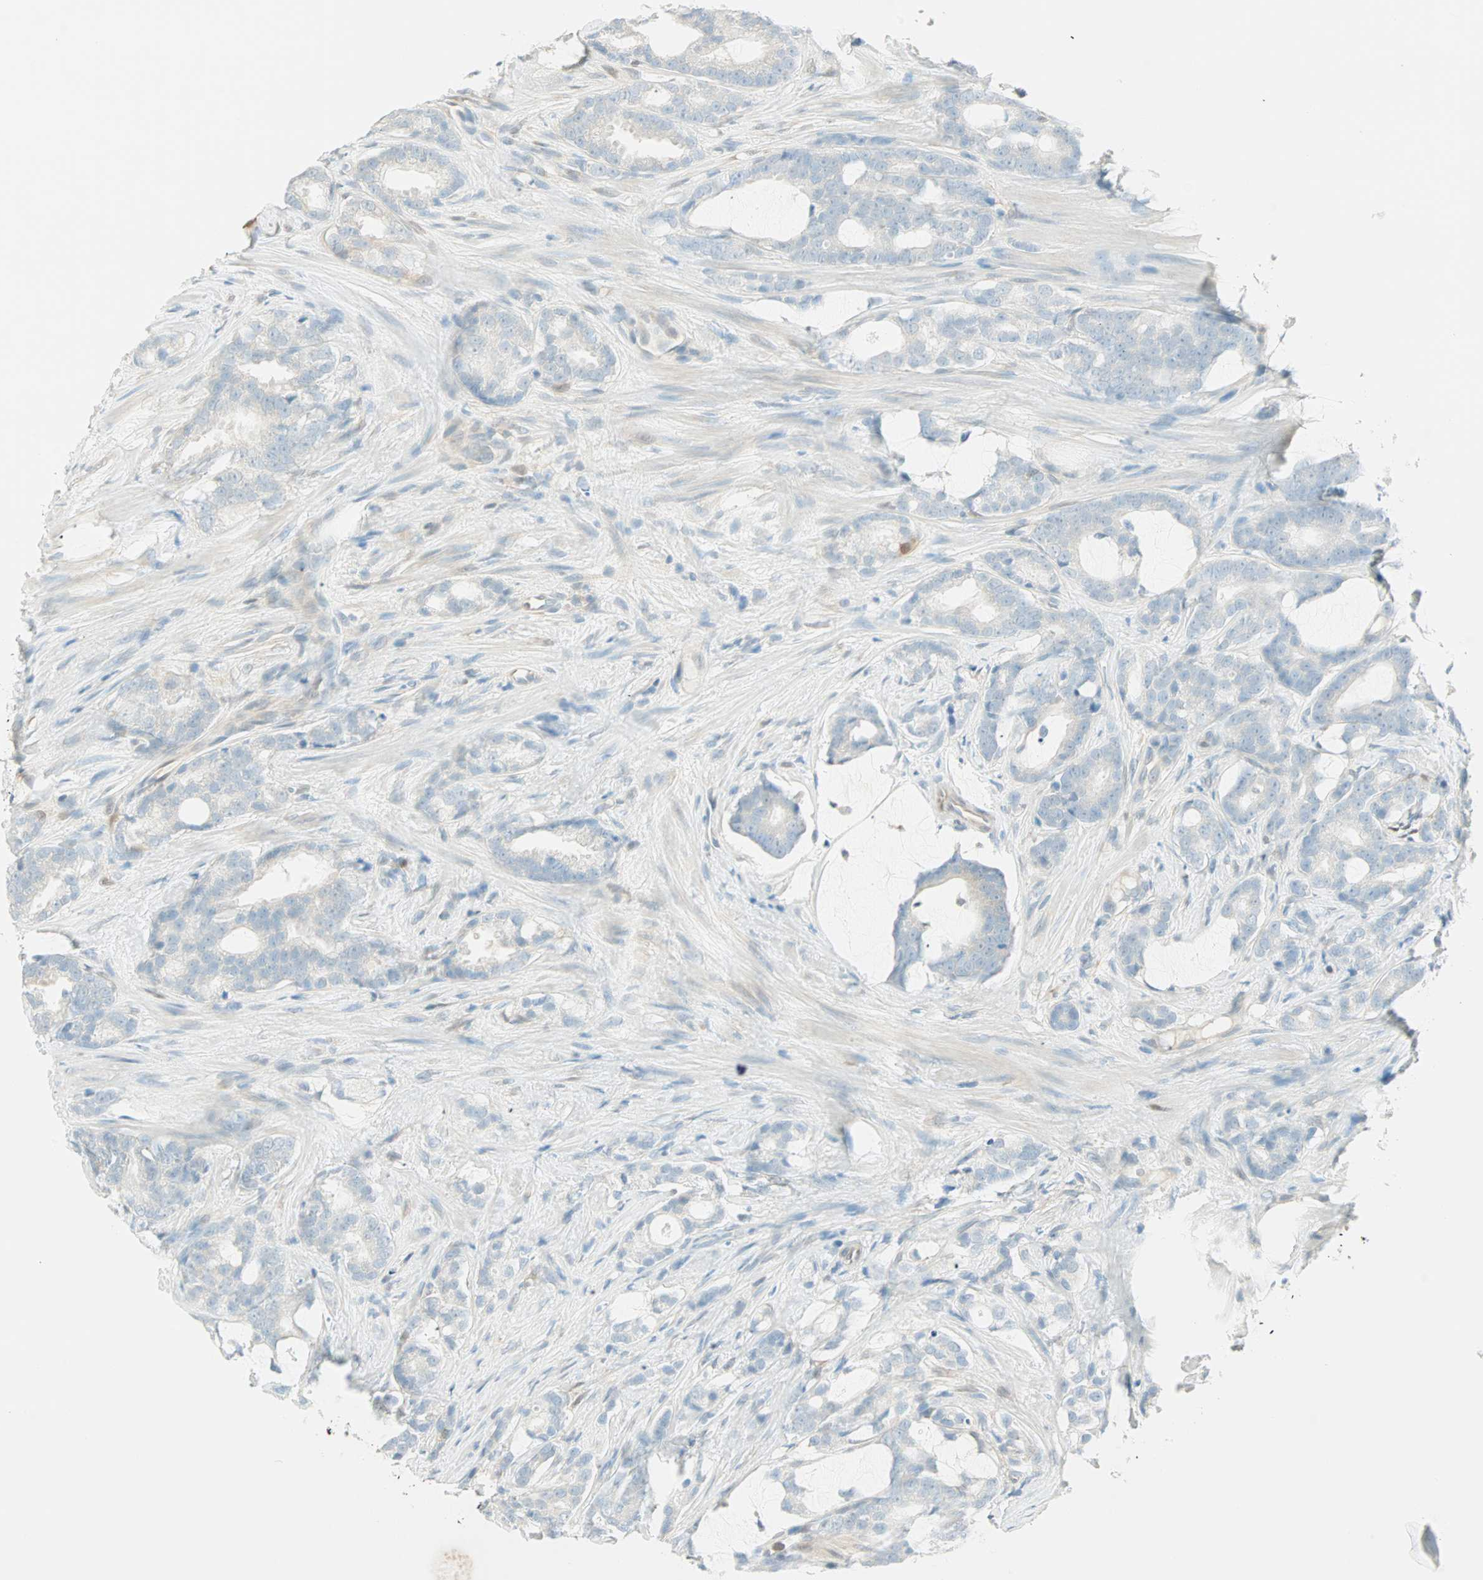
{"staining": {"intensity": "weak", "quantity": "25%-75%", "location": "cytoplasmic/membranous"}, "tissue": "prostate cancer", "cell_type": "Tumor cells", "image_type": "cancer", "snomed": [{"axis": "morphology", "description": "Adenocarcinoma, Low grade"}, {"axis": "topography", "description": "Prostate"}], "caption": "Protein expression analysis of human prostate cancer reveals weak cytoplasmic/membranous expression in approximately 25%-75% of tumor cells. The staining was performed using DAB to visualize the protein expression in brown, while the nuclei were stained in blue with hematoxylin (Magnification: 20x).", "gene": "S100A1", "patient": {"sex": "male", "age": 58}}